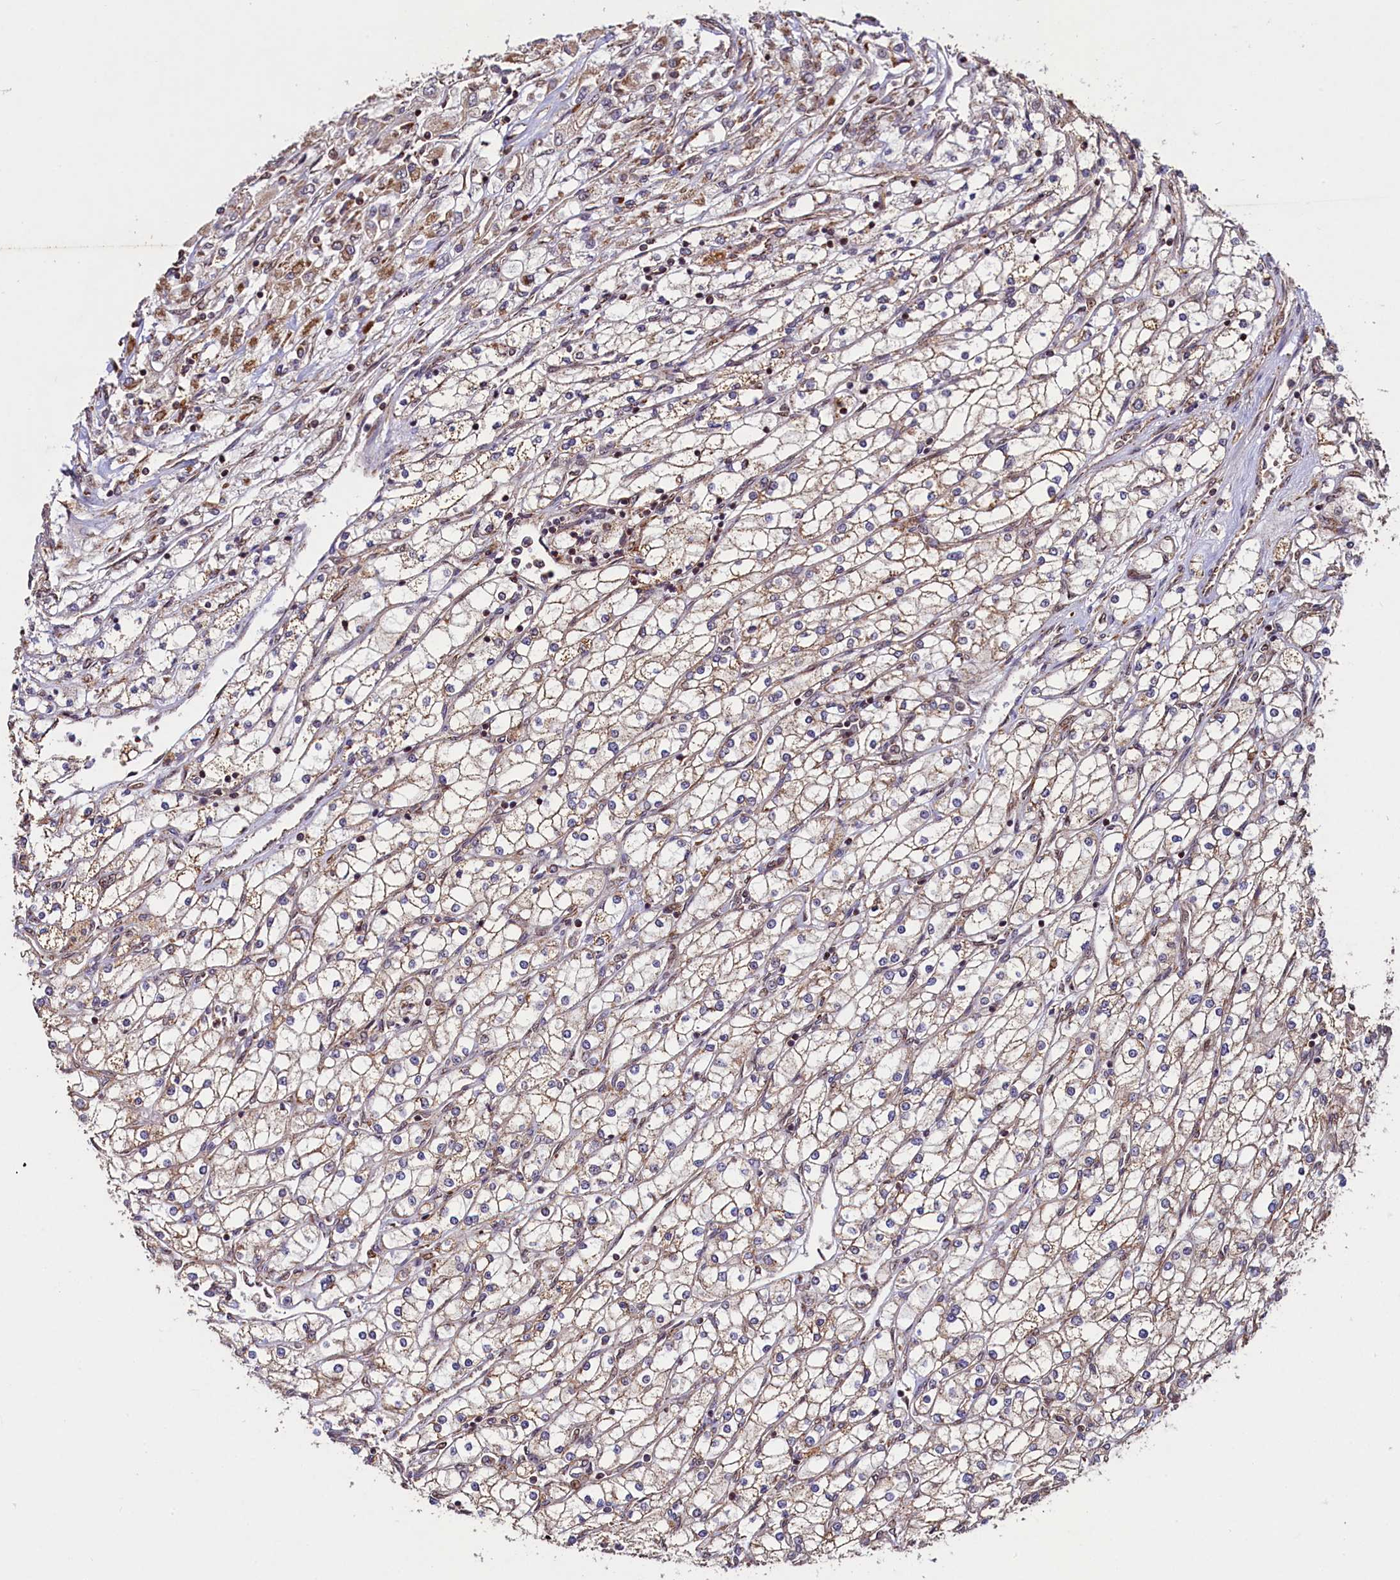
{"staining": {"intensity": "weak", "quantity": ">75%", "location": "cytoplasmic/membranous"}, "tissue": "renal cancer", "cell_type": "Tumor cells", "image_type": "cancer", "snomed": [{"axis": "morphology", "description": "Adenocarcinoma, NOS"}, {"axis": "topography", "description": "Kidney"}], "caption": "Immunohistochemistry (IHC) (DAB) staining of adenocarcinoma (renal) demonstrates weak cytoplasmic/membranous protein staining in about >75% of tumor cells. Using DAB (3,3'-diaminobenzidine) (brown) and hematoxylin (blue) stains, captured at high magnification using brightfield microscopy.", "gene": "ZNF577", "patient": {"sex": "male", "age": 80}}